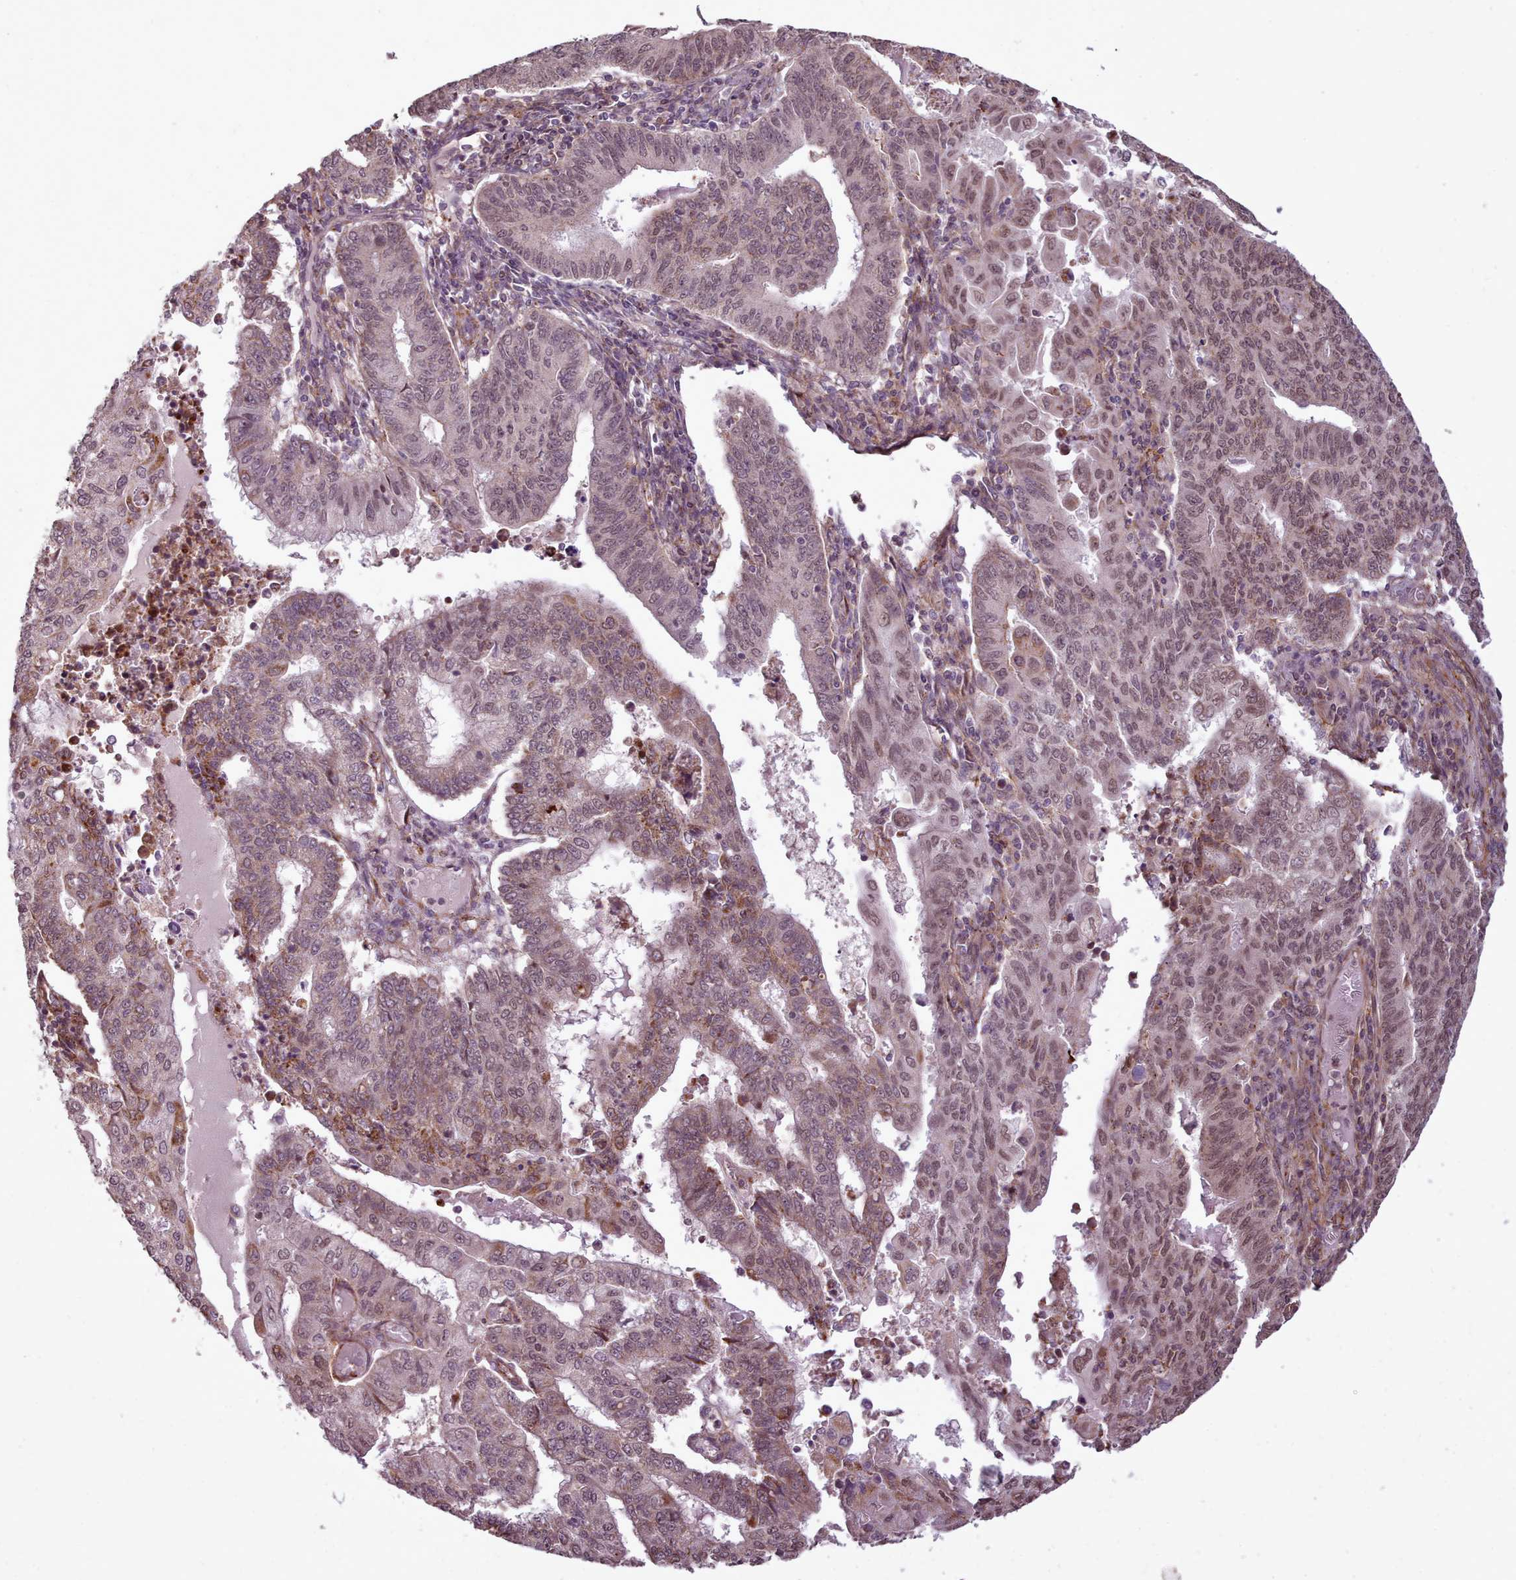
{"staining": {"intensity": "moderate", "quantity": "25%-75%", "location": "nuclear"}, "tissue": "endometrial cancer", "cell_type": "Tumor cells", "image_type": "cancer", "snomed": [{"axis": "morphology", "description": "Adenocarcinoma, NOS"}, {"axis": "topography", "description": "Endometrium"}], "caption": "IHC of human adenocarcinoma (endometrial) exhibits medium levels of moderate nuclear staining in approximately 25%-75% of tumor cells.", "gene": "ZMYM4", "patient": {"sex": "female", "age": 59}}